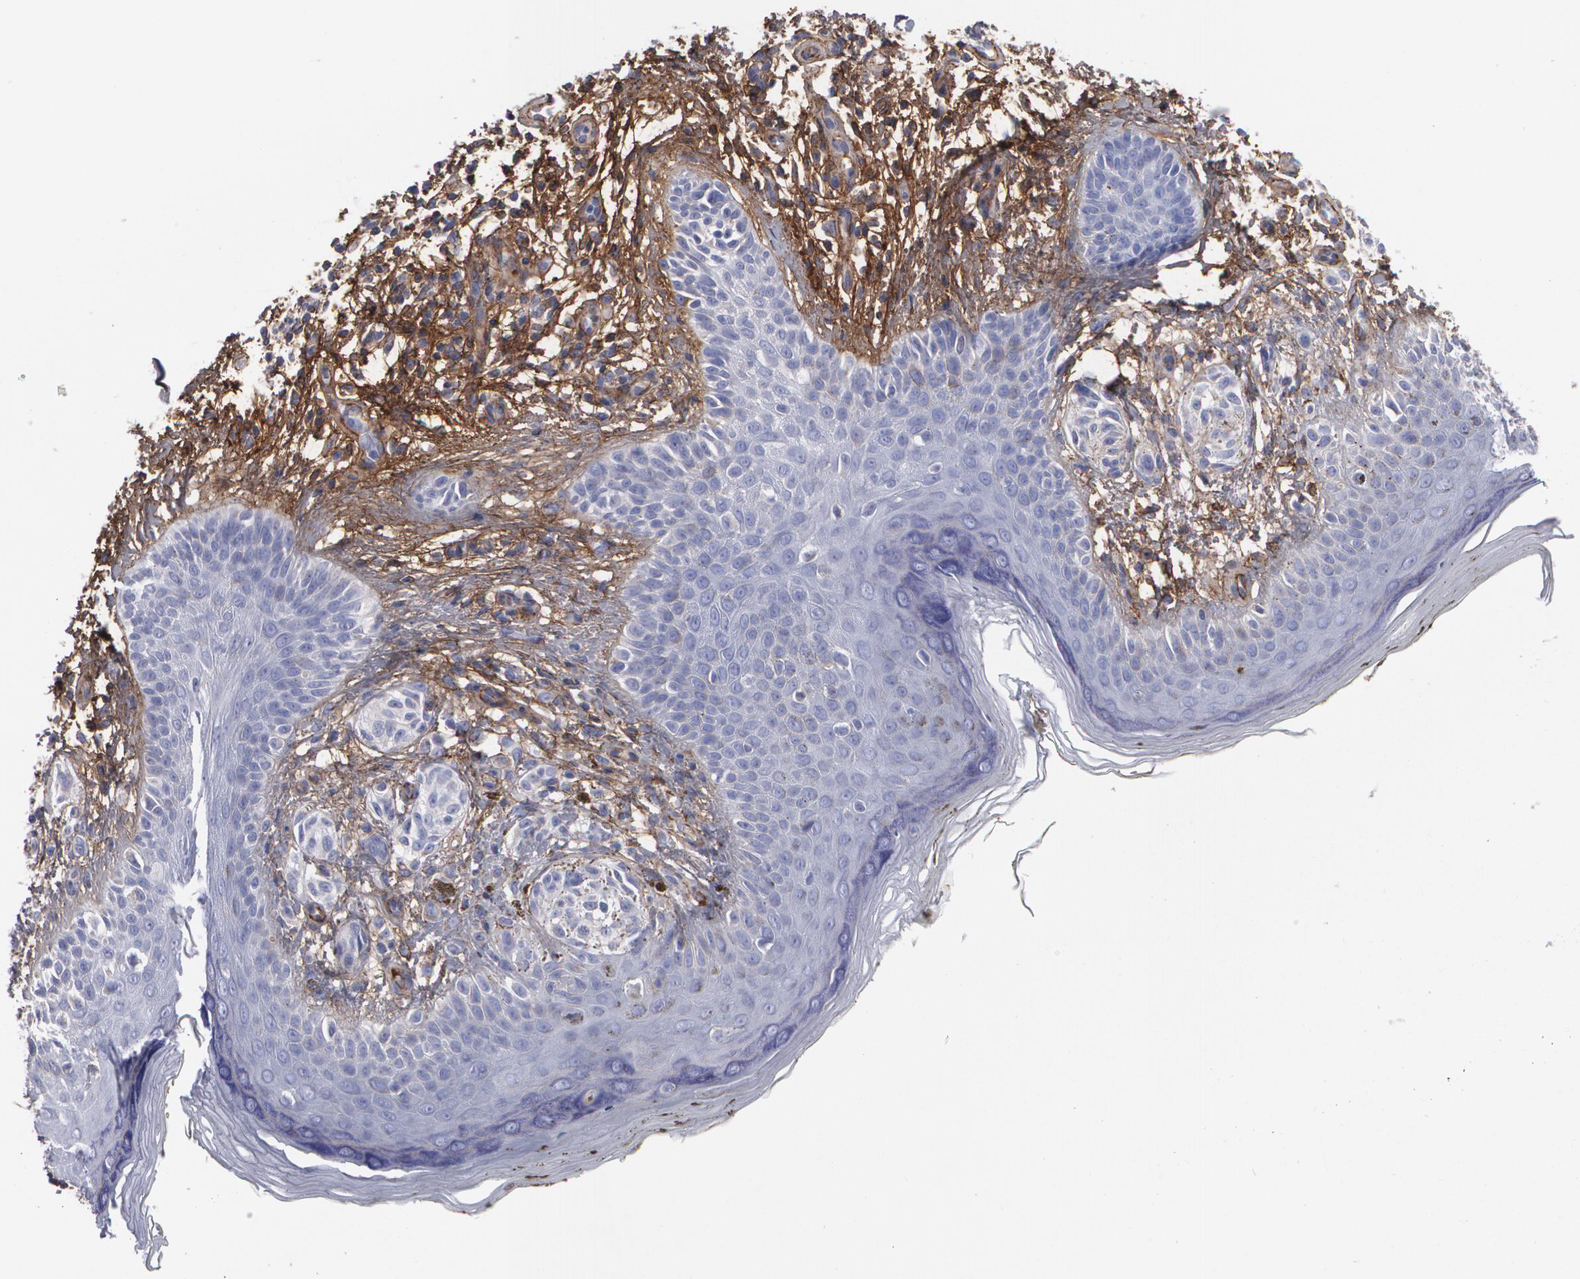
{"staining": {"intensity": "negative", "quantity": "none", "location": "none"}, "tissue": "melanoma", "cell_type": "Tumor cells", "image_type": "cancer", "snomed": [{"axis": "morphology", "description": "Malignant melanoma, NOS"}, {"axis": "topography", "description": "Skin"}], "caption": "A histopathology image of human melanoma is negative for staining in tumor cells.", "gene": "FBLN1", "patient": {"sex": "male", "age": 57}}